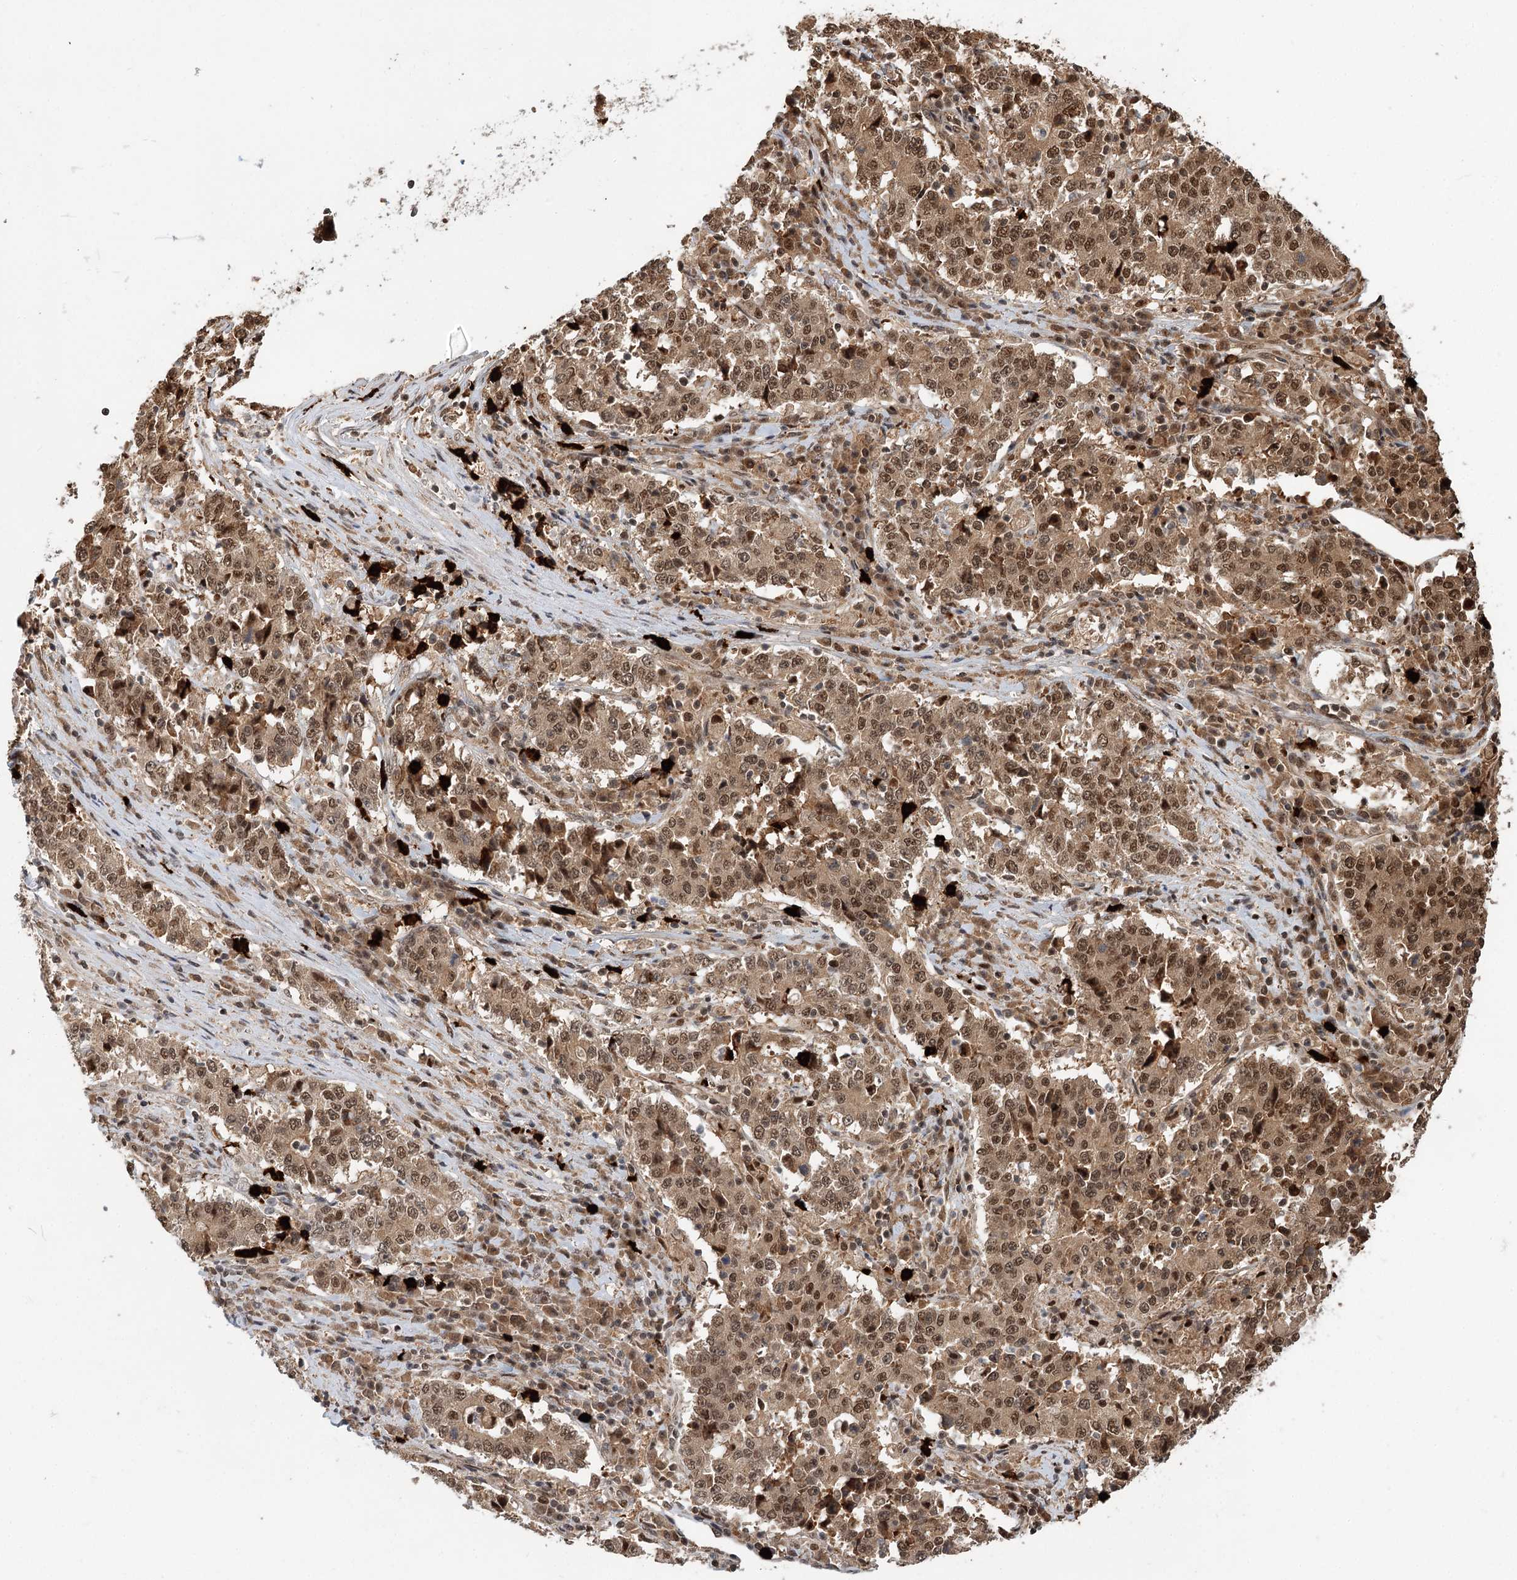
{"staining": {"intensity": "moderate", "quantity": ">75%", "location": "cytoplasmic/membranous,nuclear"}, "tissue": "stomach cancer", "cell_type": "Tumor cells", "image_type": "cancer", "snomed": [{"axis": "morphology", "description": "Adenocarcinoma, NOS"}, {"axis": "topography", "description": "Stomach"}], "caption": "Approximately >75% of tumor cells in human stomach cancer (adenocarcinoma) reveal moderate cytoplasmic/membranous and nuclear protein expression as visualized by brown immunohistochemical staining.", "gene": "N6AMT1", "patient": {"sex": "male", "age": 59}}